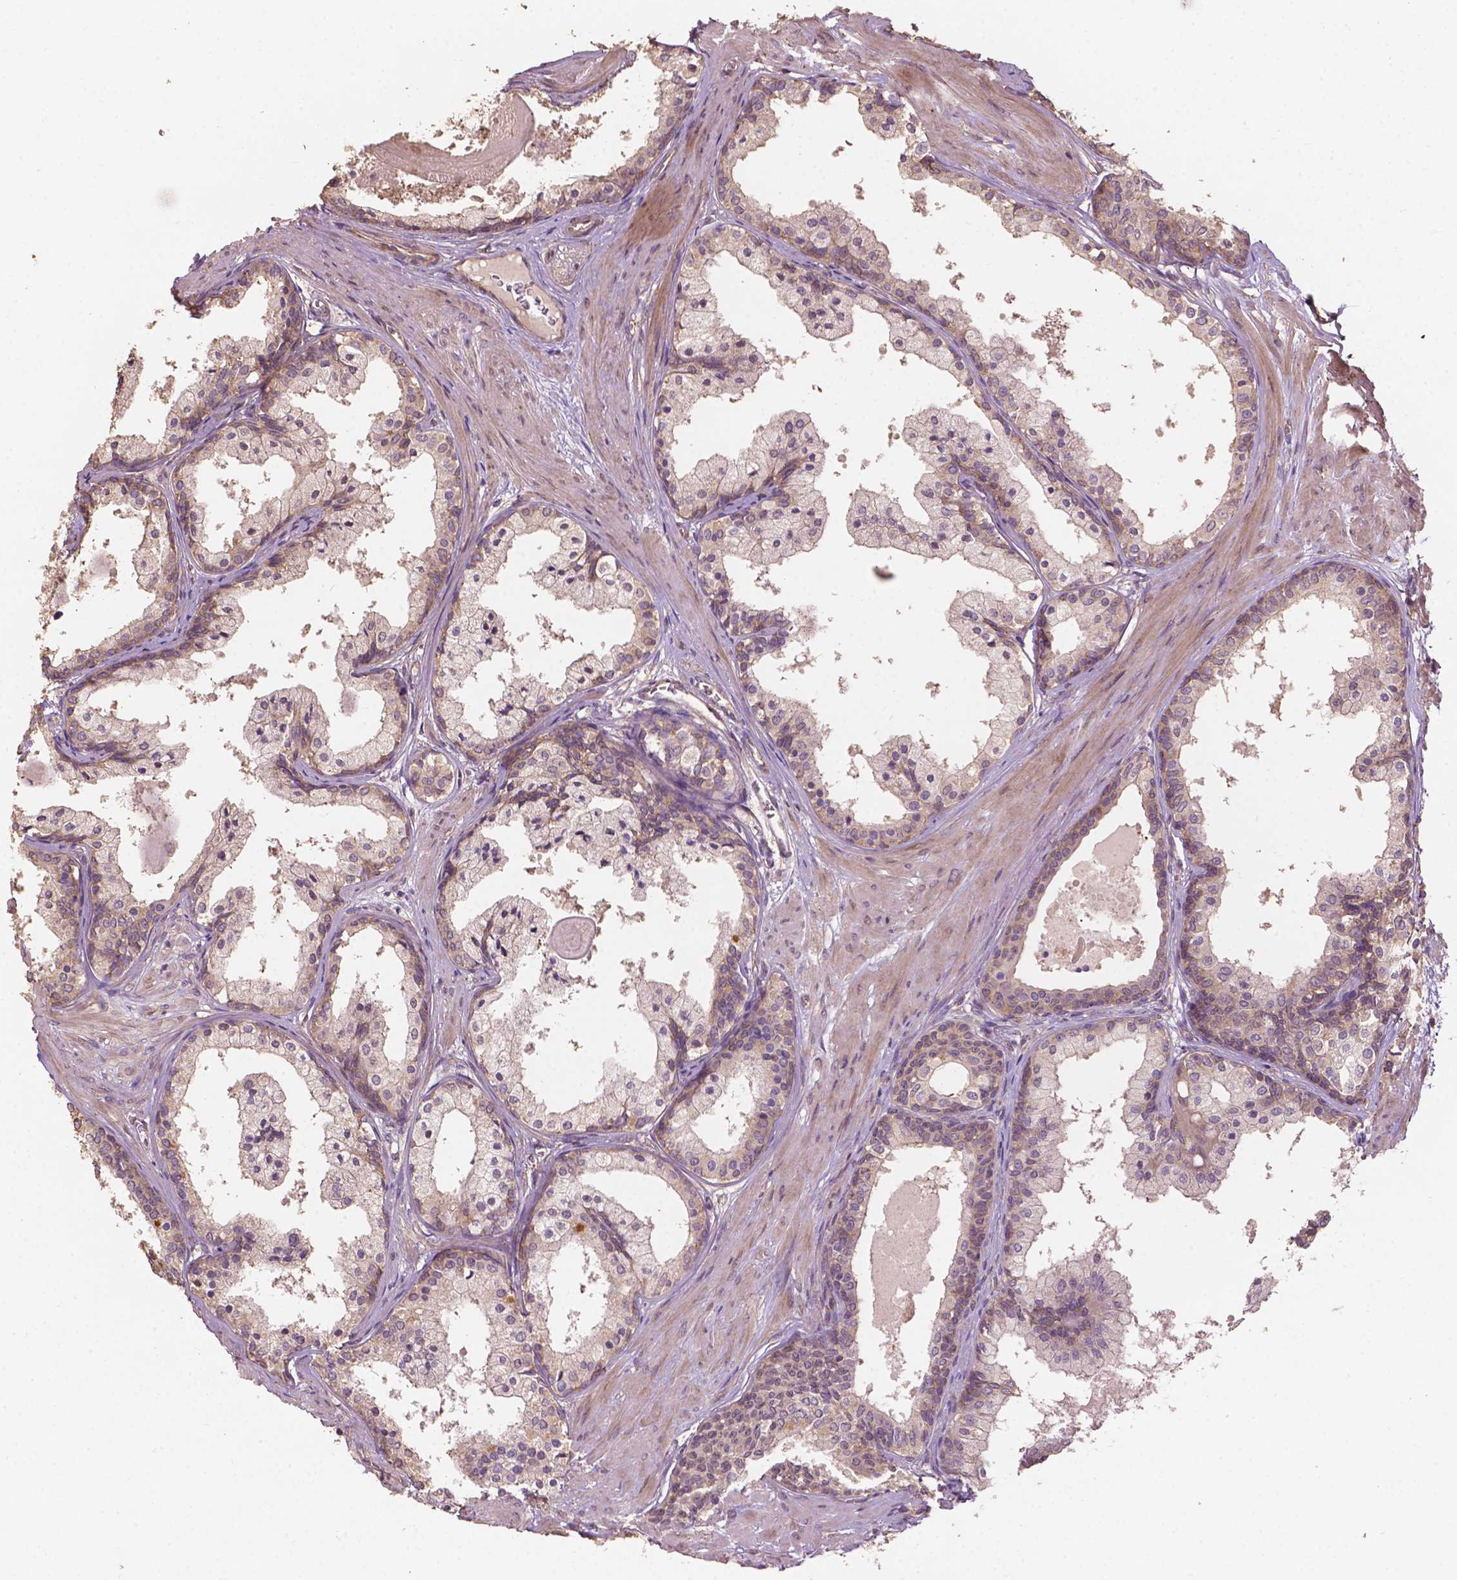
{"staining": {"intensity": "weak", "quantity": "25%-75%", "location": "cytoplasmic/membranous"}, "tissue": "prostate", "cell_type": "Glandular cells", "image_type": "normal", "snomed": [{"axis": "morphology", "description": "Normal tissue, NOS"}, {"axis": "topography", "description": "Prostate"}], "caption": "A low amount of weak cytoplasmic/membranous staining is seen in about 25%-75% of glandular cells in normal prostate.", "gene": "G3BP1", "patient": {"sex": "male", "age": 61}}